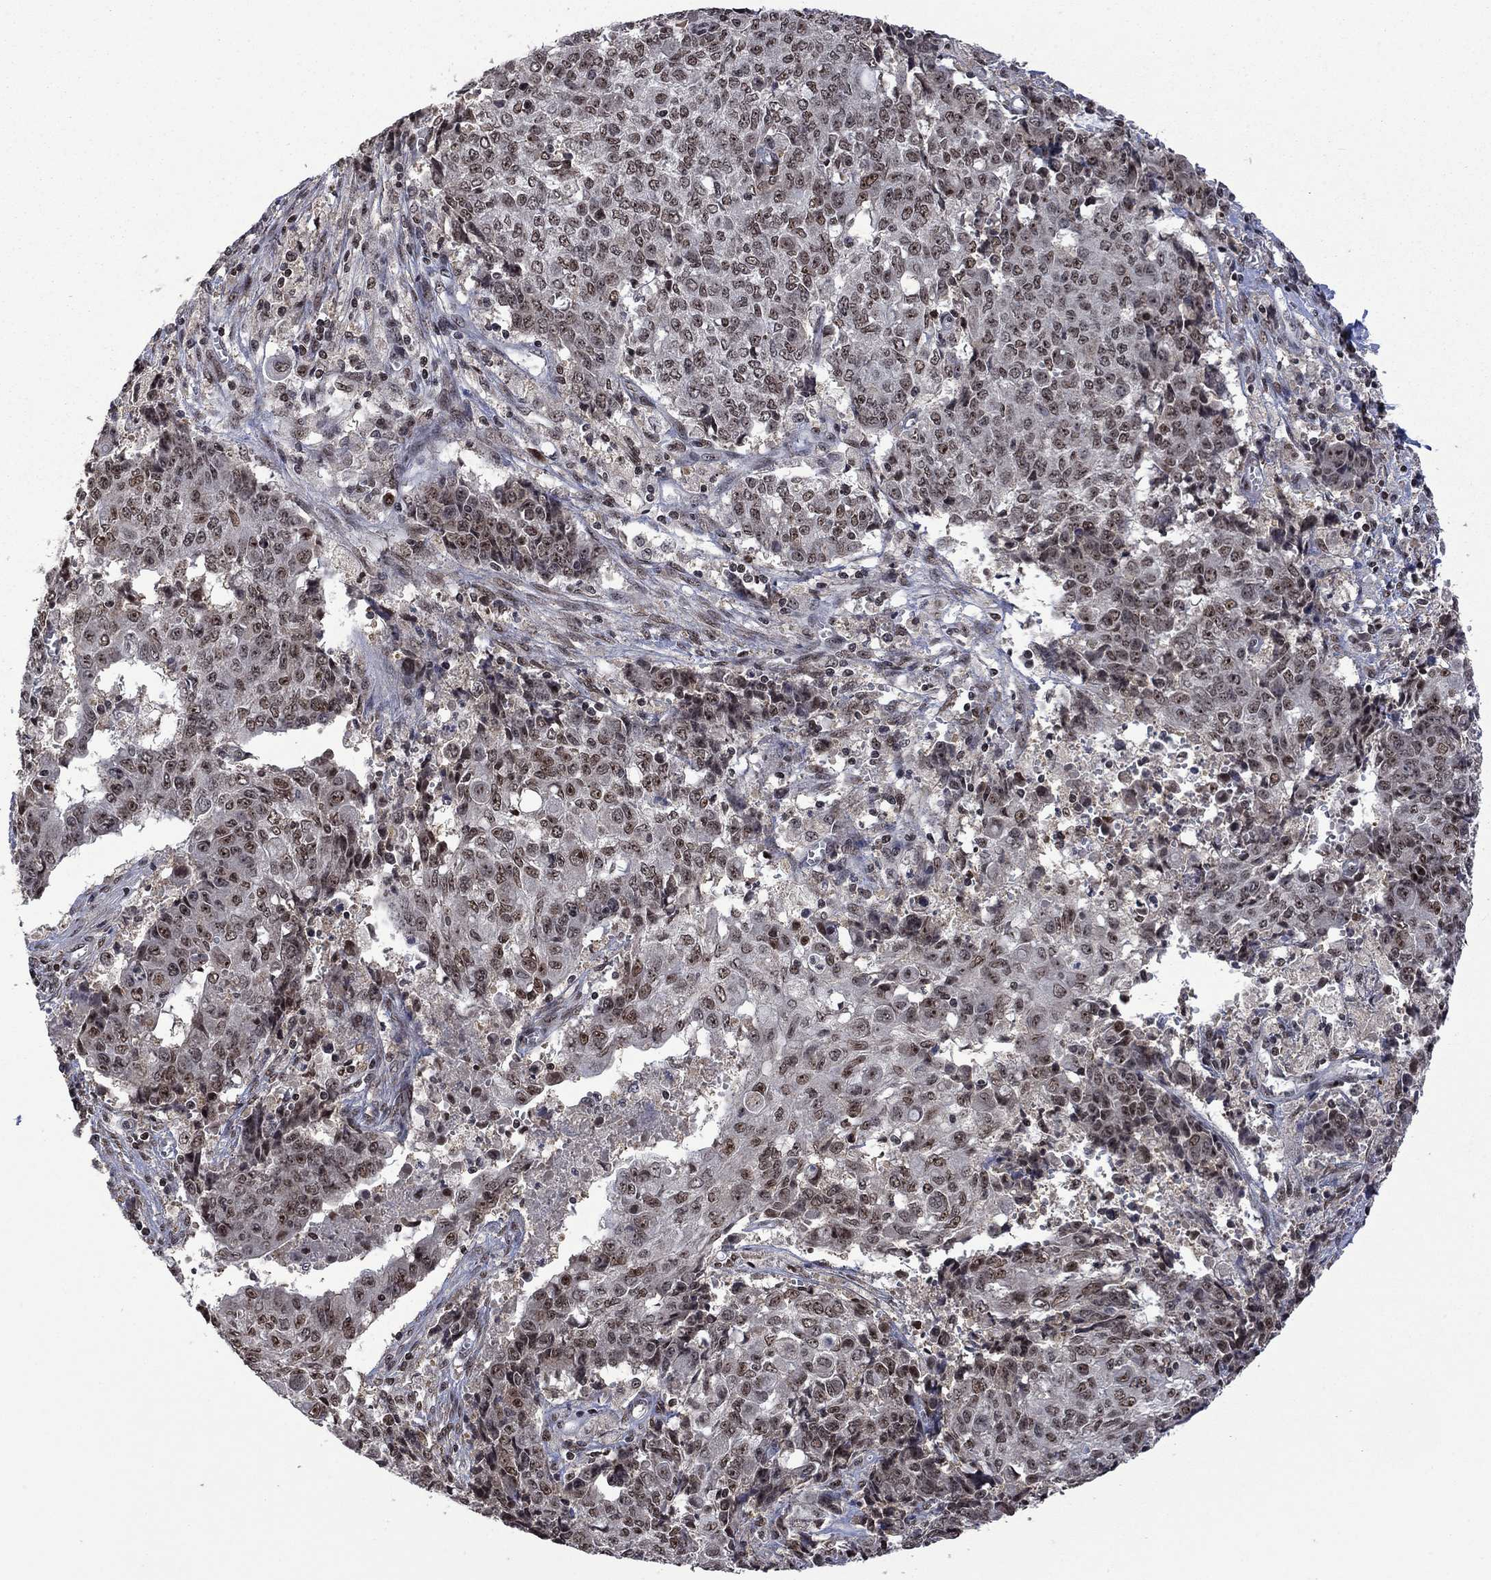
{"staining": {"intensity": "moderate", "quantity": "<25%", "location": "nuclear"}, "tissue": "ovarian cancer", "cell_type": "Tumor cells", "image_type": "cancer", "snomed": [{"axis": "morphology", "description": "Carcinoma, endometroid"}, {"axis": "topography", "description": "Ovary"}], "caption": "The histopathology image shows a brown stain indicating the presence of a protein in the nuclear of tumor cells in endometroid carcinoma (ovarian).", "gene": "FBL", "patient": {"sex": "female", "age": 42}}